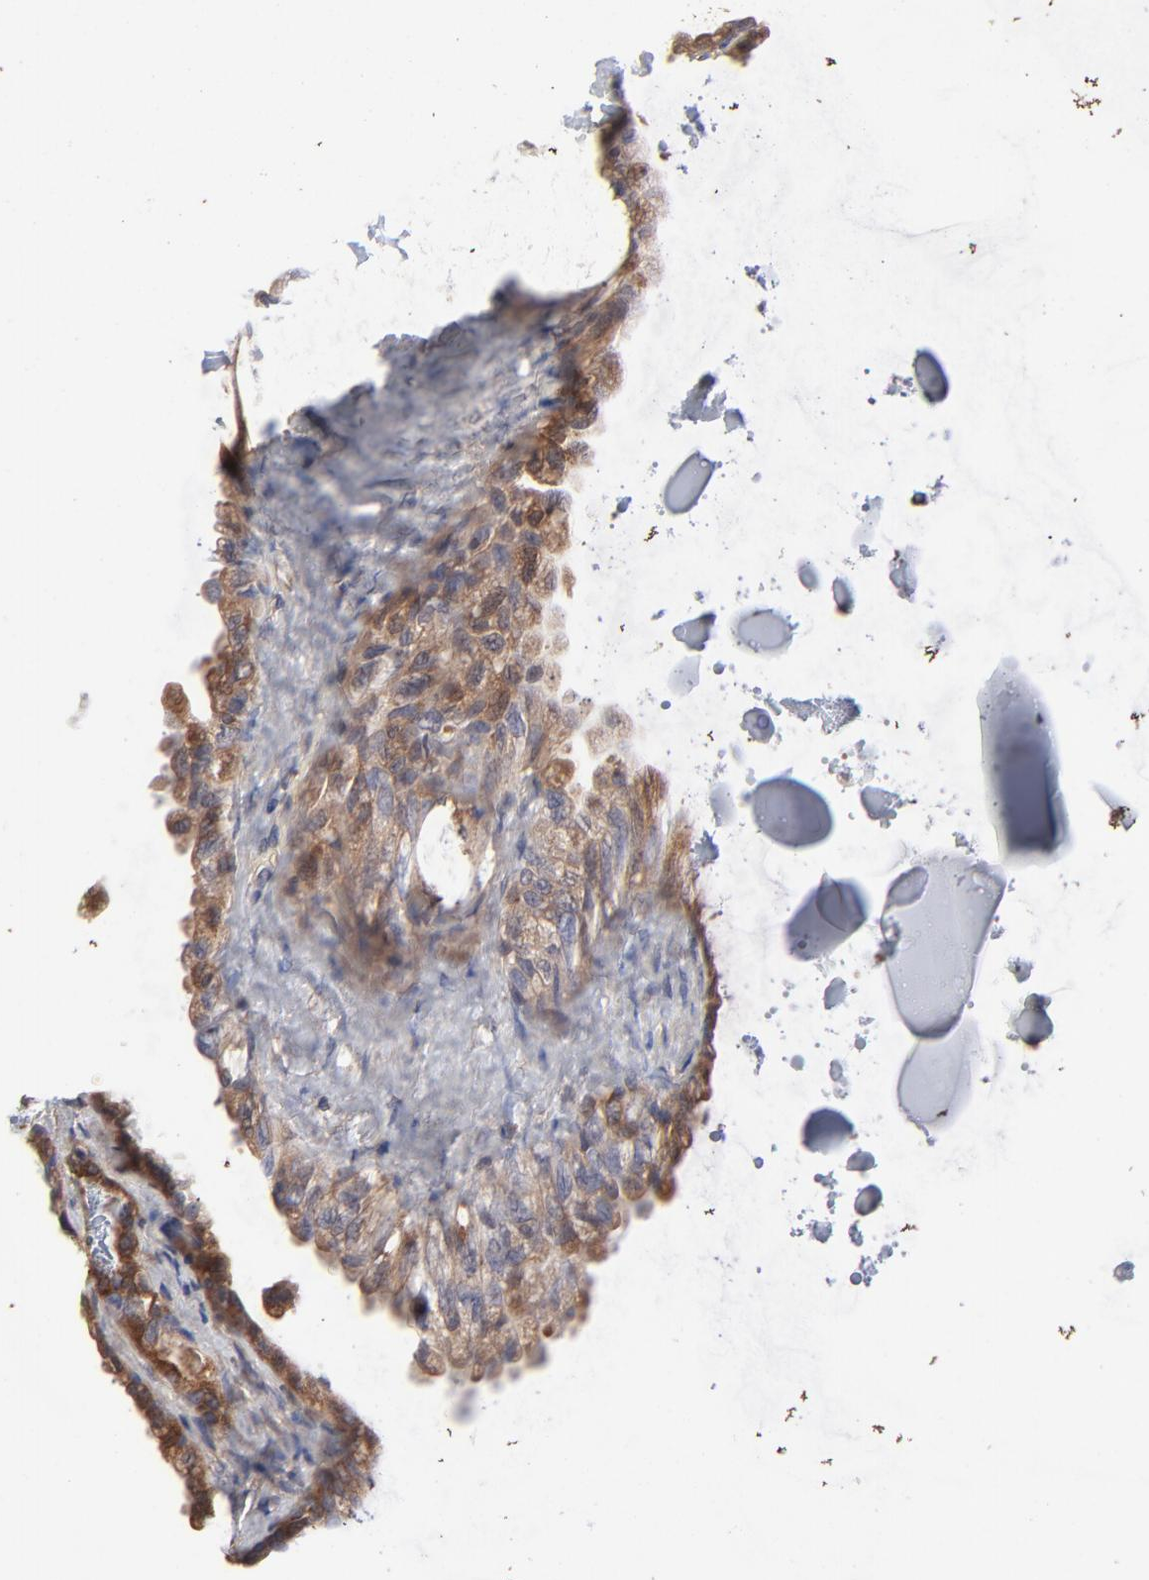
{"staining": {"intensity": "moderate", "quantity": ">75%", "location": "cytoplasmic/membranous"}, "tissue": "seminal vesicle", "cell_type": "Glandular cells", "image_type": "normal", "snomed": [{"axis": "morphology", "description": "Normal tissue, NOS"}, {"axis": "morphology", "description": "Inflammation, NOS"}, {"axis": "topography", "description": "Urinary bladder"}, {"axis": "topography", "description": "Prostate"}, {"axis": "topography", "description": "Seminal veicle"}], "caption": "The immunohistochemical stain labels moderate cytoplasmic/membranous expression in glandular cells of benign seminal vesicle. The staining was performed using DAB (3,3'-diaminobenzidine), with brown indicating positive protein expression. Nuclei are stained blue with hematoxylin.", "gene": "NFKBIA", "patient": {"sex": "male", "age": 82}}